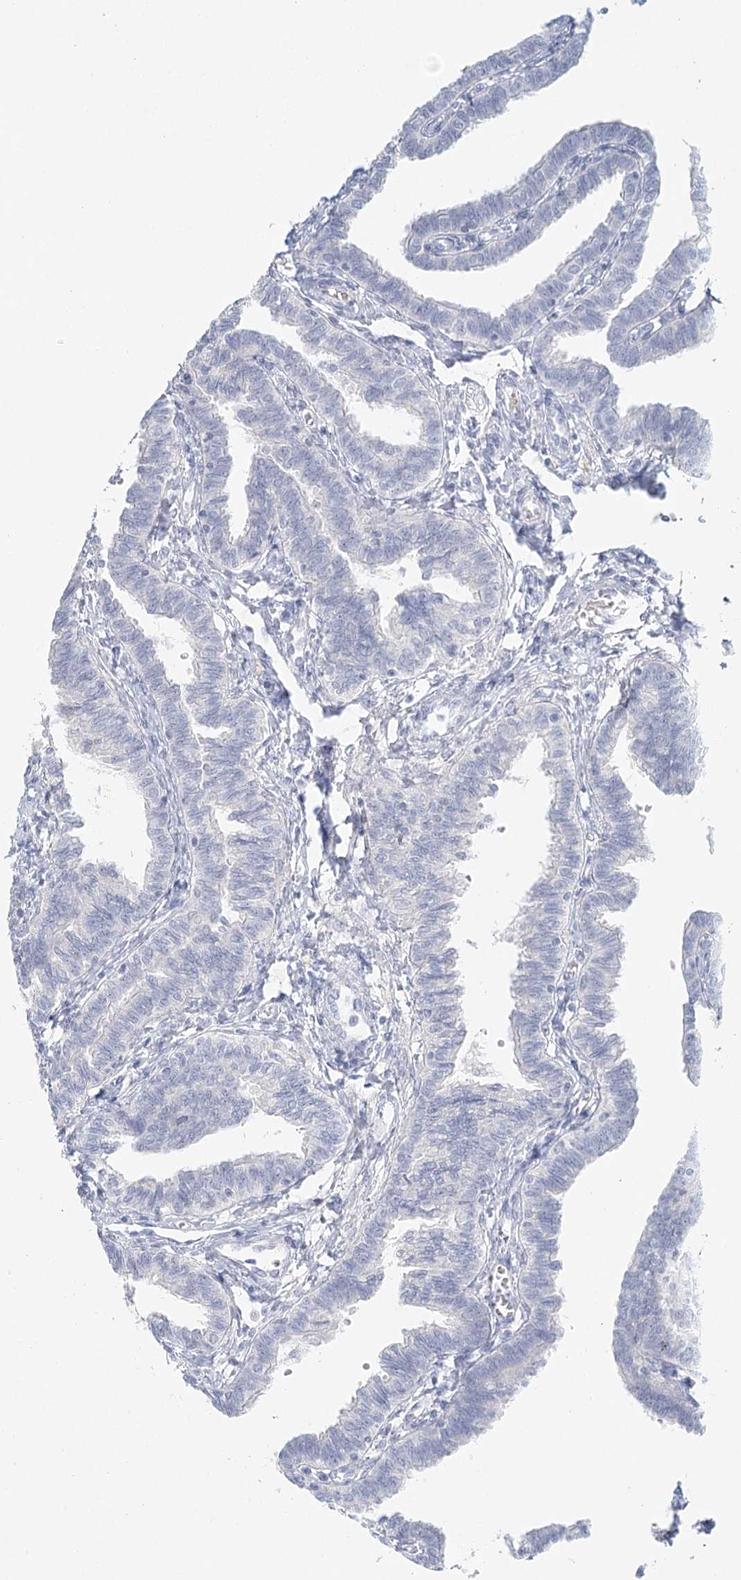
{"staining": {"intensity": "negative", "quantity": "none", "location": "none"}, "tissue": "fallopian tube", "cell_type": "Glandular cells", "image_type": "normal", "snomed": [{"axis": "morphology", "description": "Normal tissue, NOS"}, {"axis": "topography", "description": "Fallopian tube"}, {"axis": "topography", "description": "Ovary"}], "caption": "This is an immunohistochemistry histopathology image of unremarkable human fallopian tube. There is no expression in glandular cells.", "gene": "DMGDH", "patient": {"sex": "female", "age": 23}}